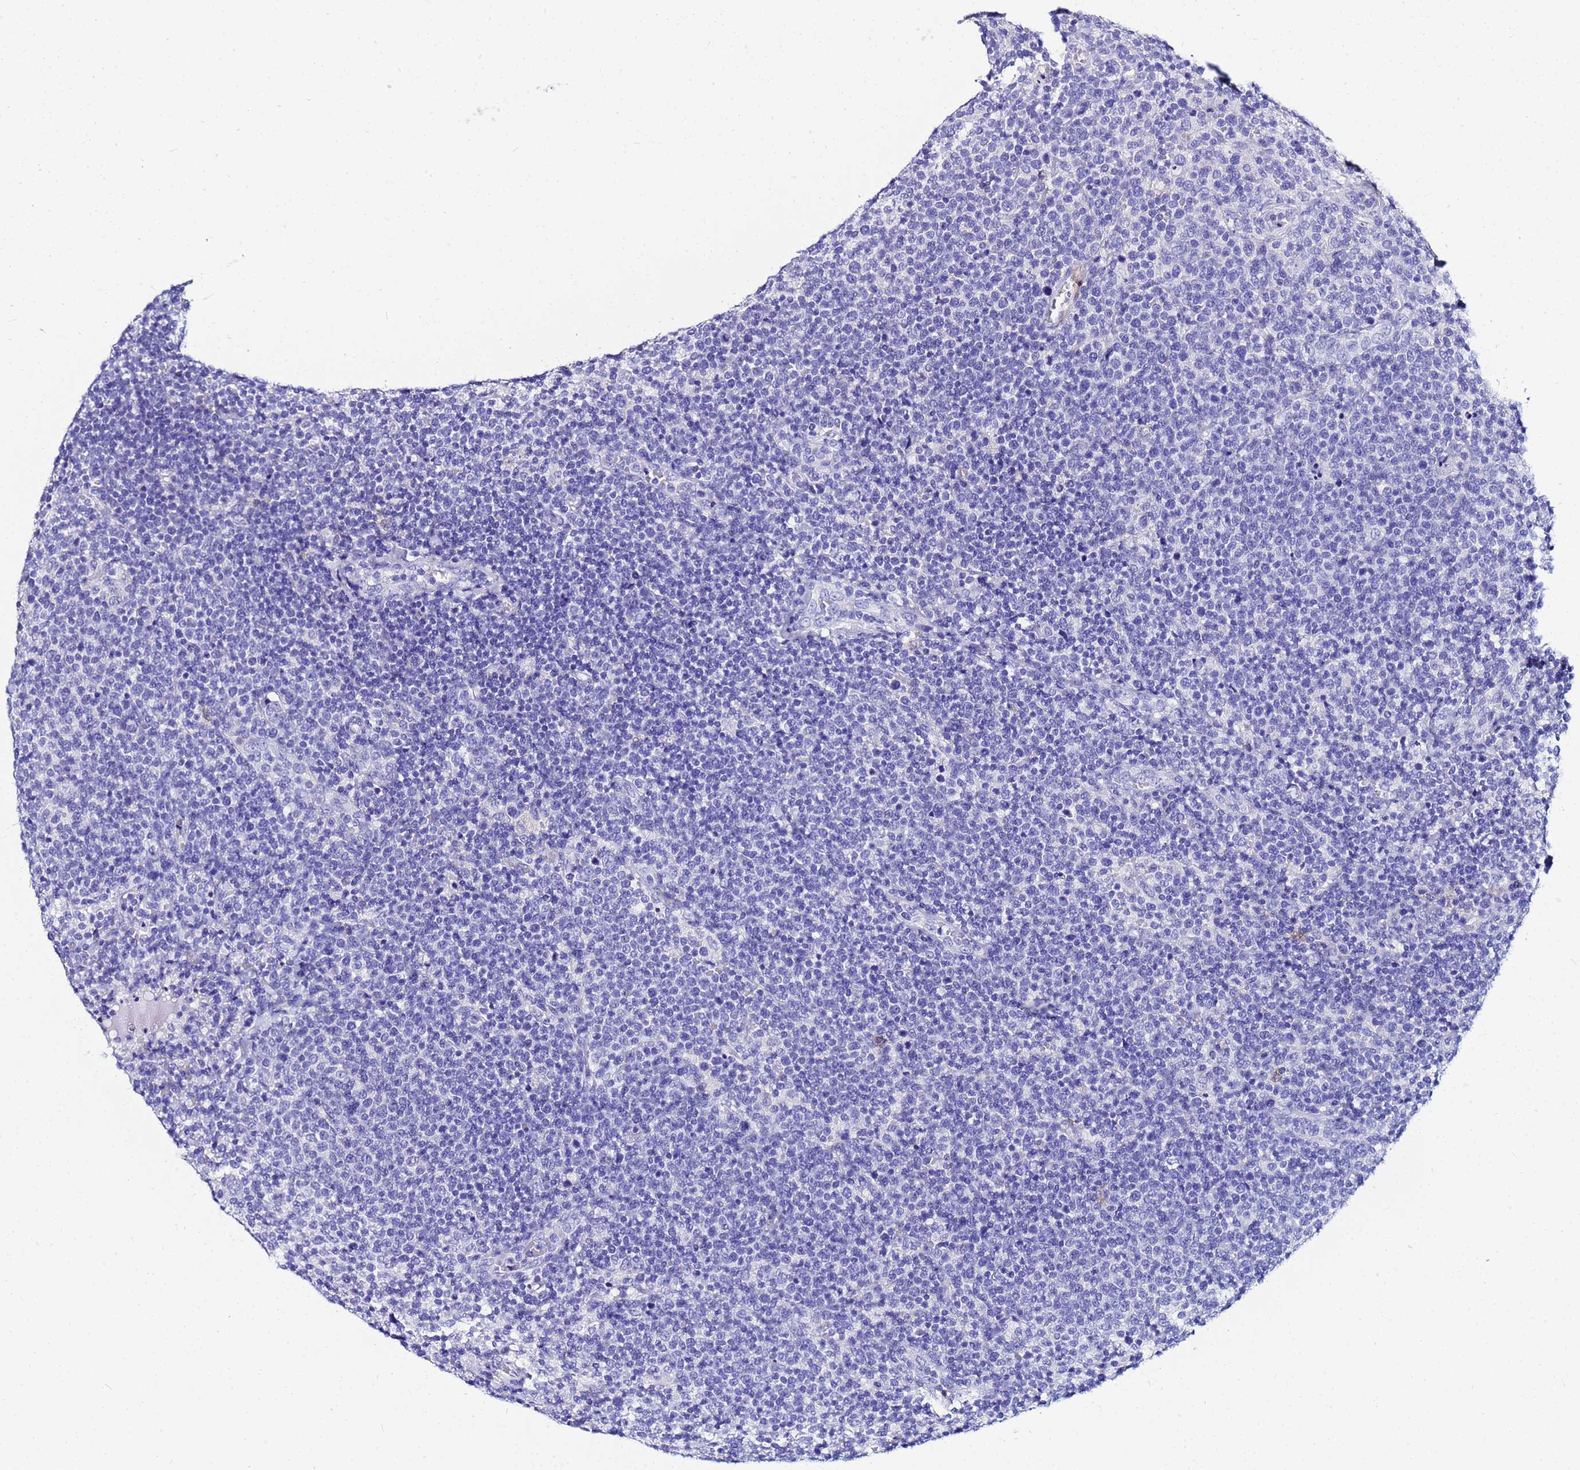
{"staining": {"intensity": "negative", "quantity": "none", "location": "none"}, "tissue": "lymphoma", "cell_type": "Tumor cells", "image_type": "cancer", "snomed": [{"axis": "morphology", "description": "Malignant lymphoma, non-Hodgkin's type, High grade"}, {"axis": "topography", "description": "Lymph node"}], "caption": "Immunohistochemical staining of human malignant lymphoma, non-Hodgkin's type (high-grade) reveals no significant positivity in tumor cells.", "gene": "PPP1R14C", "patient": {"sex": "male", "age": 61}}